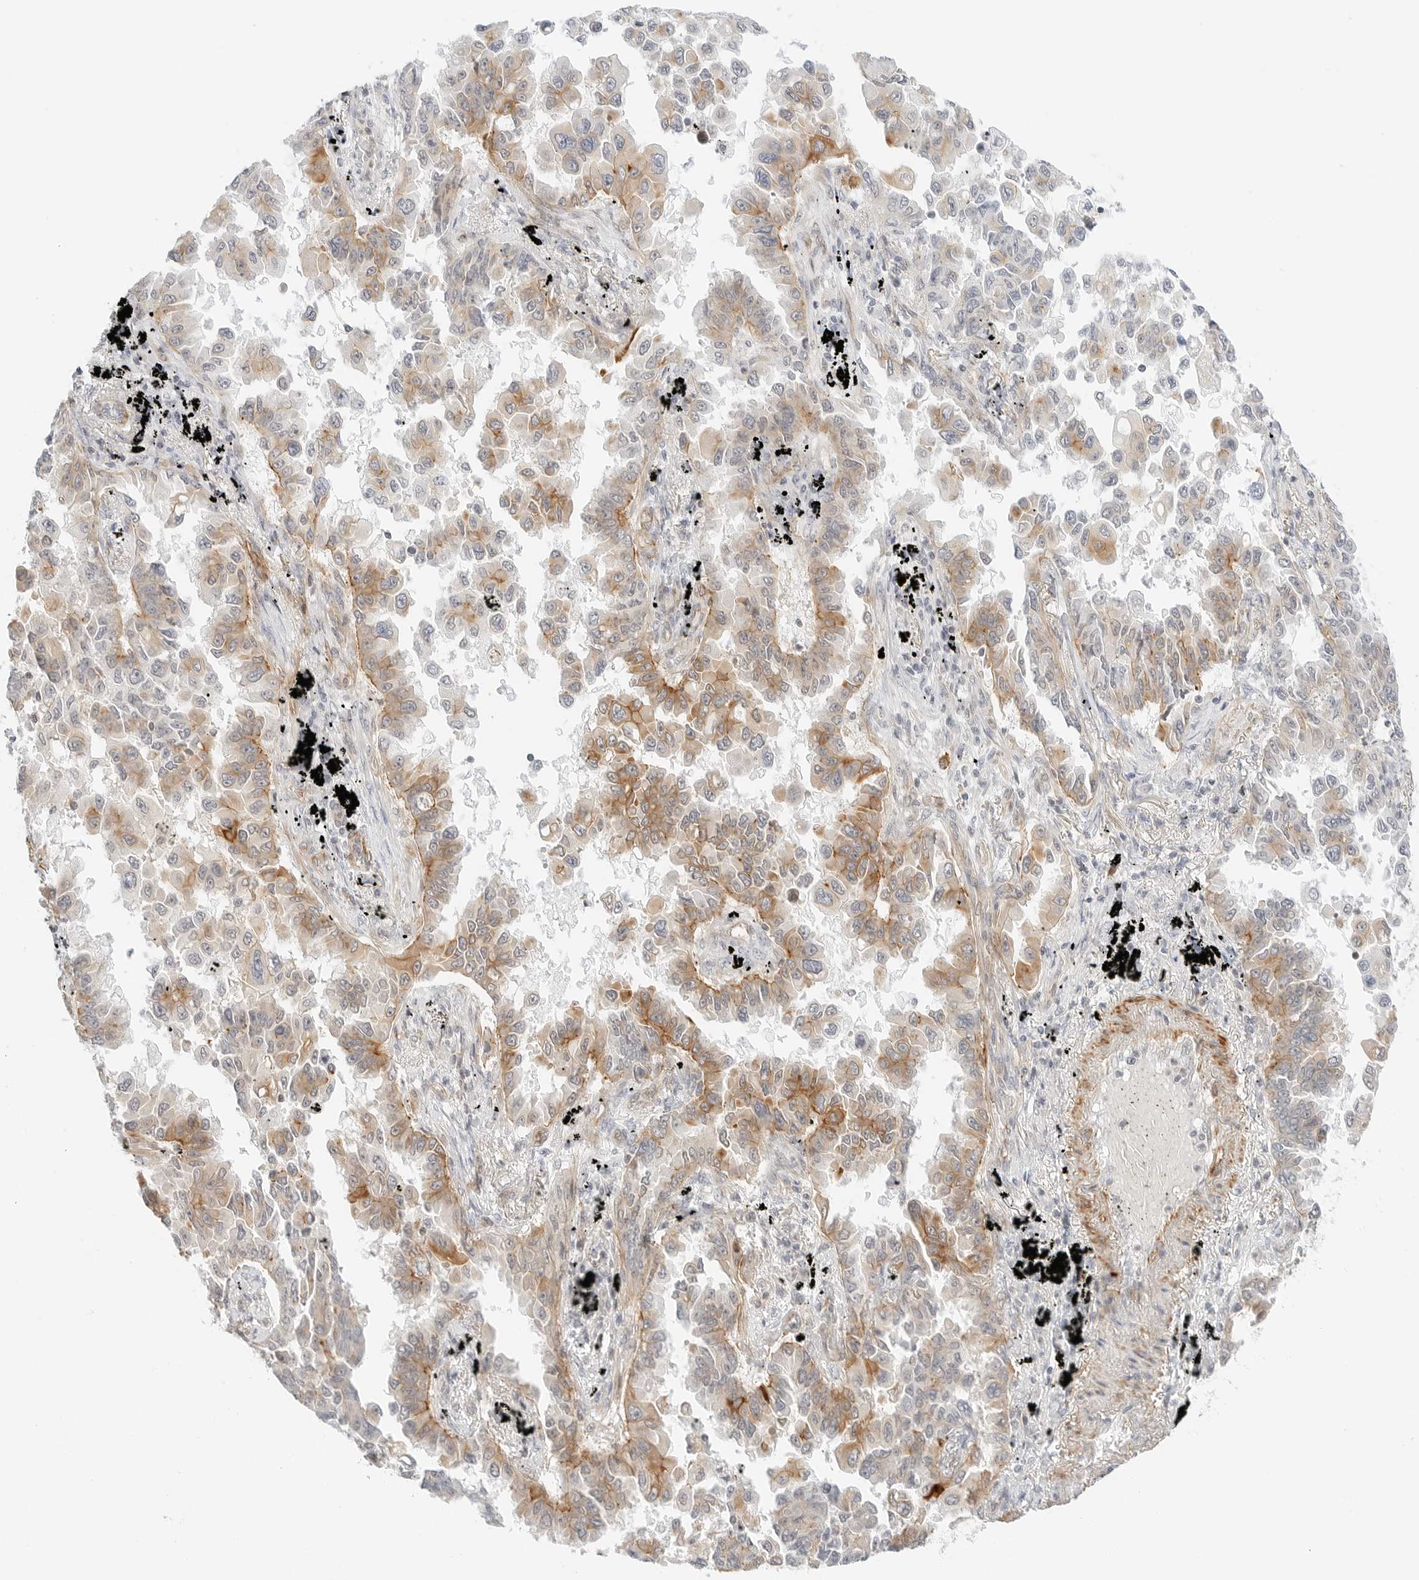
{"staining": {"intensity": "moderate", "quantity": "25%-75%", "location": "cytoplasmic/membranous"}, "tissue": "lung cancer", "cell_type": "Tumor cells", "image_type": "cancer", "snomed": [{"axis": "morphology", "description": "Adenocarcinoma, NOS"}, {"axis": "topography", "description": "Lung"}], "caption": "A brown stain shows moderate cytoplasmic/membranous staining of a protein in human adenocarcinoma (lung) tumor cells. The staining was performed using DAB (3,3'-diaminobenzidine), with brown indicating positive protein expression. Nuclei are stained blue with hematoxylin.", "gene": "IQCC", "patient": {"sex": "female", "age": 67}}